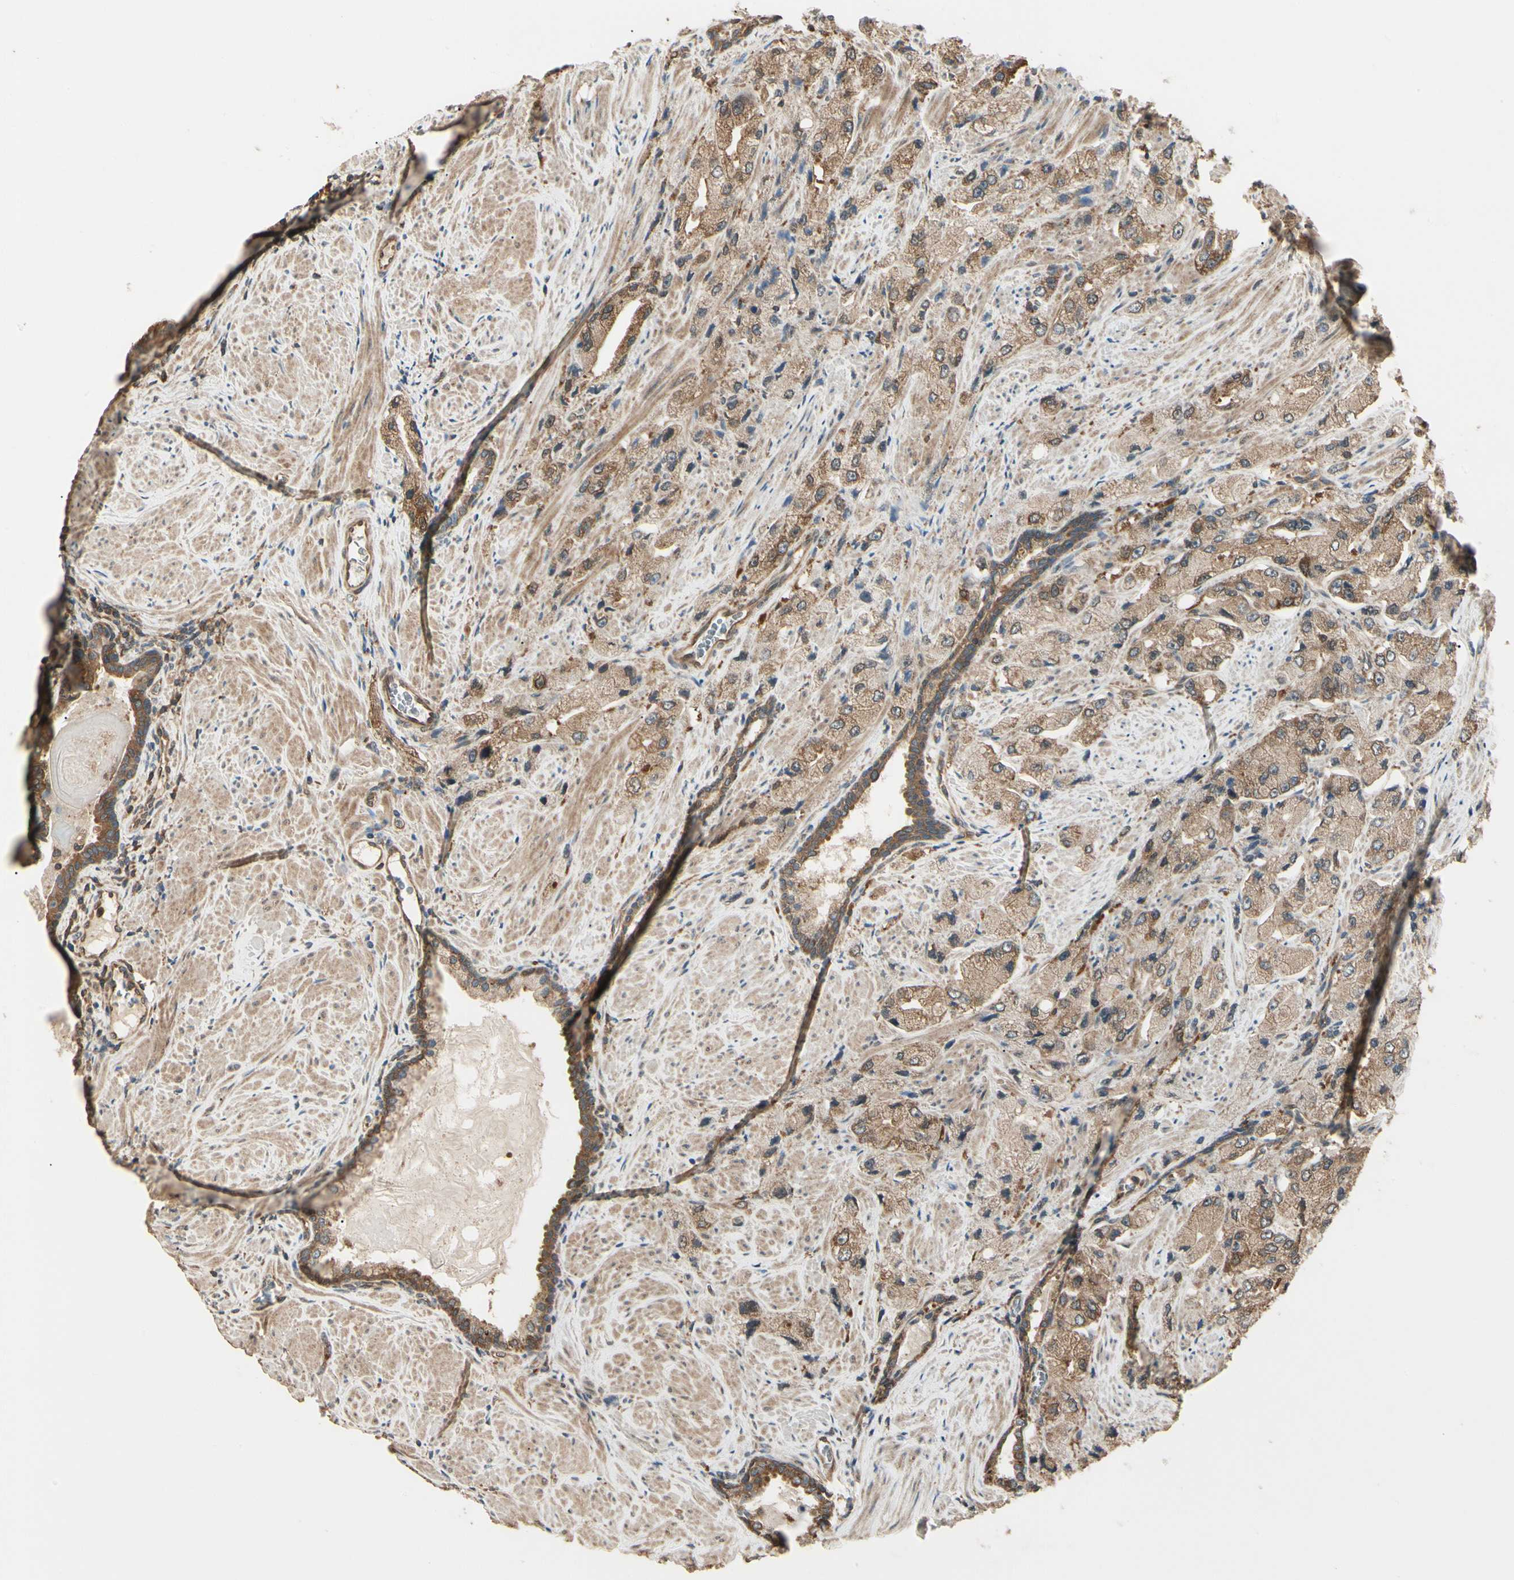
{"staining": {"intensity": "moderate", "quantity": ">75%", "location": "cytoplasmic/membranous"}, "tissue": "prostate cancer", "cell_type": "Tumor cells", "image_type": "cancer", "snomed": [{"axis": "morphology", "description": "Adenocarcinoma, High grade"}, {"axis": "topography", "description": "Prostate"}], "caption": "Protein staining exhibits moderate cytoplasmic/membranous staining in about >75% of tumor cells in adenocarcinoma (high-grade) (prostate).", "gene": "CCT7", "patient": {"sex": "male", "age": 58}}